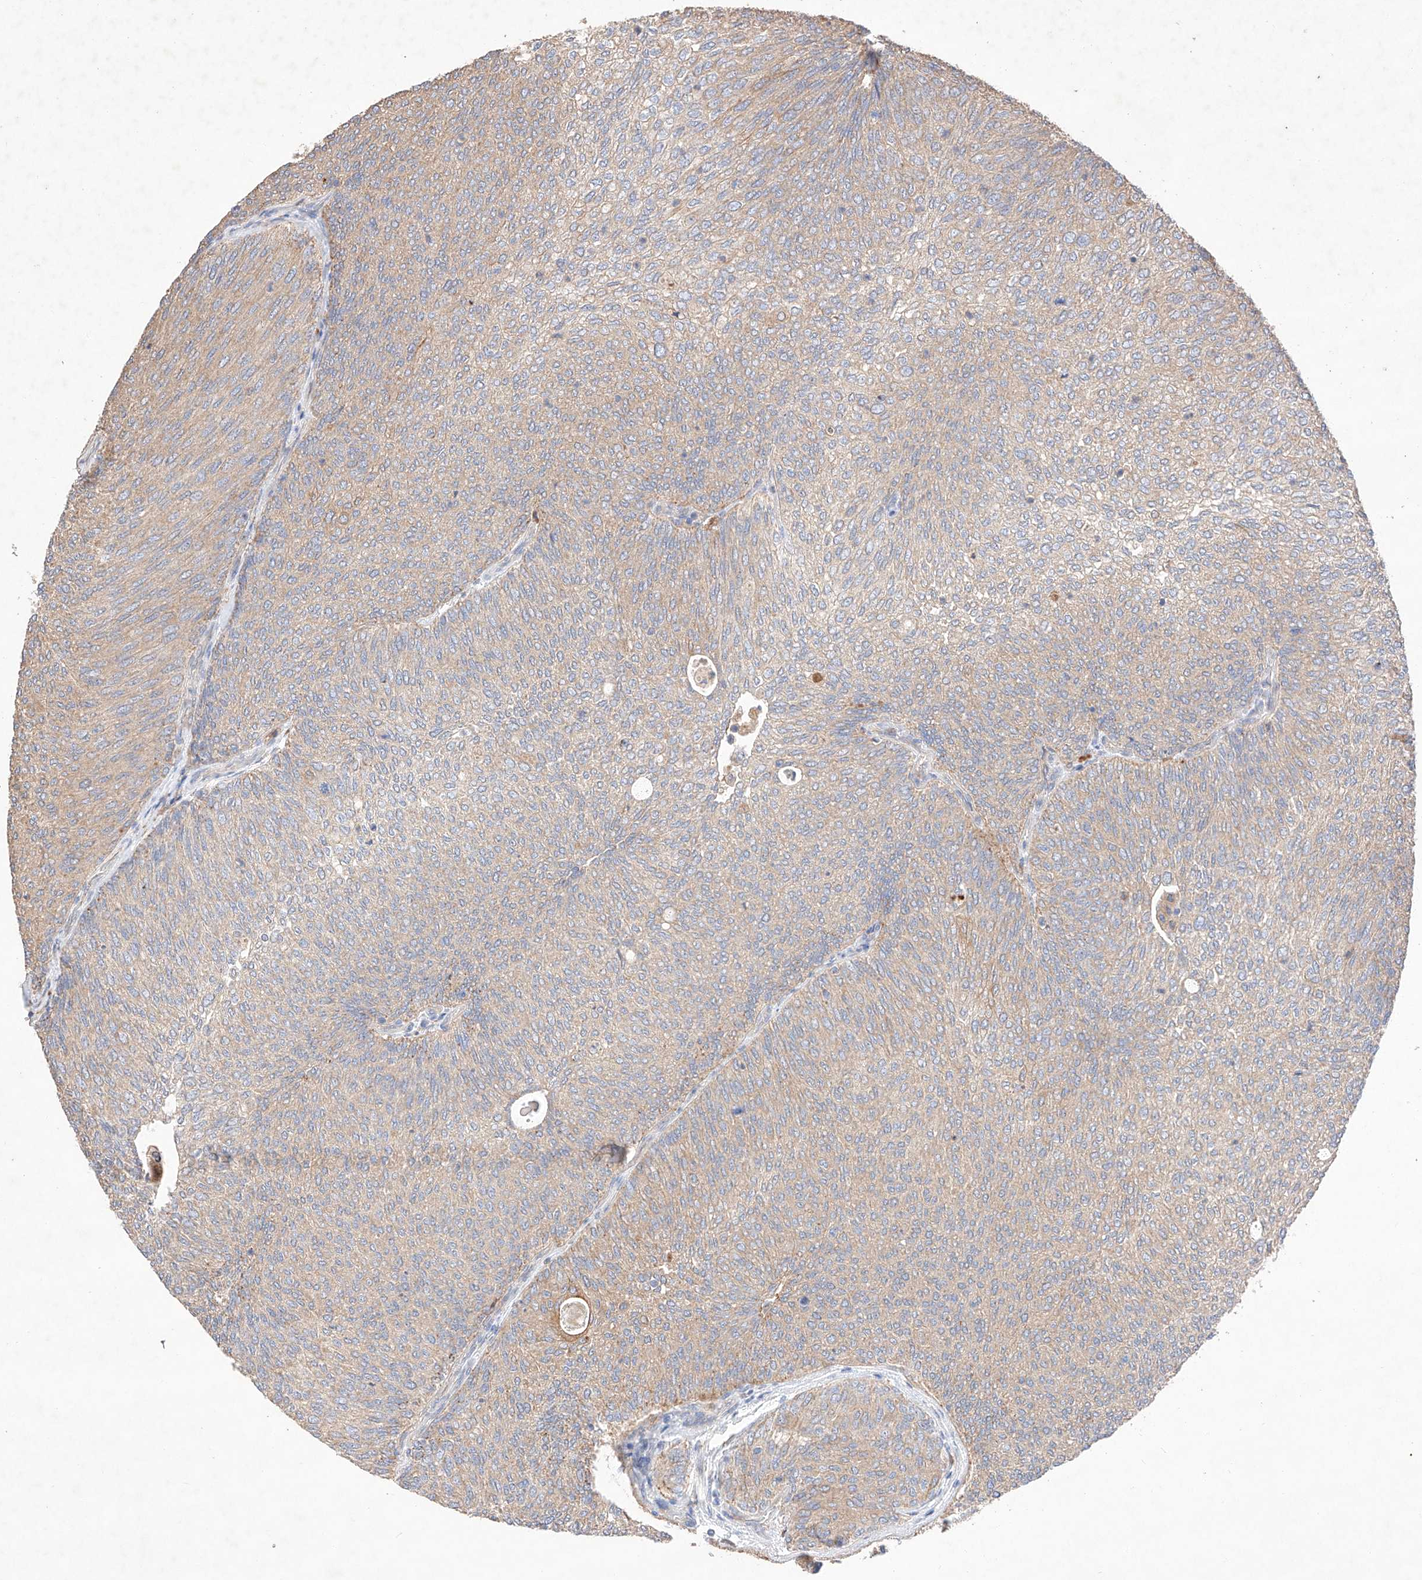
{"staining": {"intensity": "weak", "quantity": "25%-75%", "location": "cytoplasmic/membranous"}, "tissue": "urothelial cancer", "cell_type": "Tumor cells", "image_type": "cancer", "snomed": [{"axis": "morphology", "description": "Urothelial carcinoma, Low grade"}, {"axis": "topography", "description": "Urinary bladder"}], "caption": "This image demonstrates IHC staining of urothelial carcinoma (low-grade), with low weak cytoplasmic/membranous staining in approximately 25%-75% of tumor cells.", "gene": "C6orf62", "patient": {"sex": "female", "age": 79}}